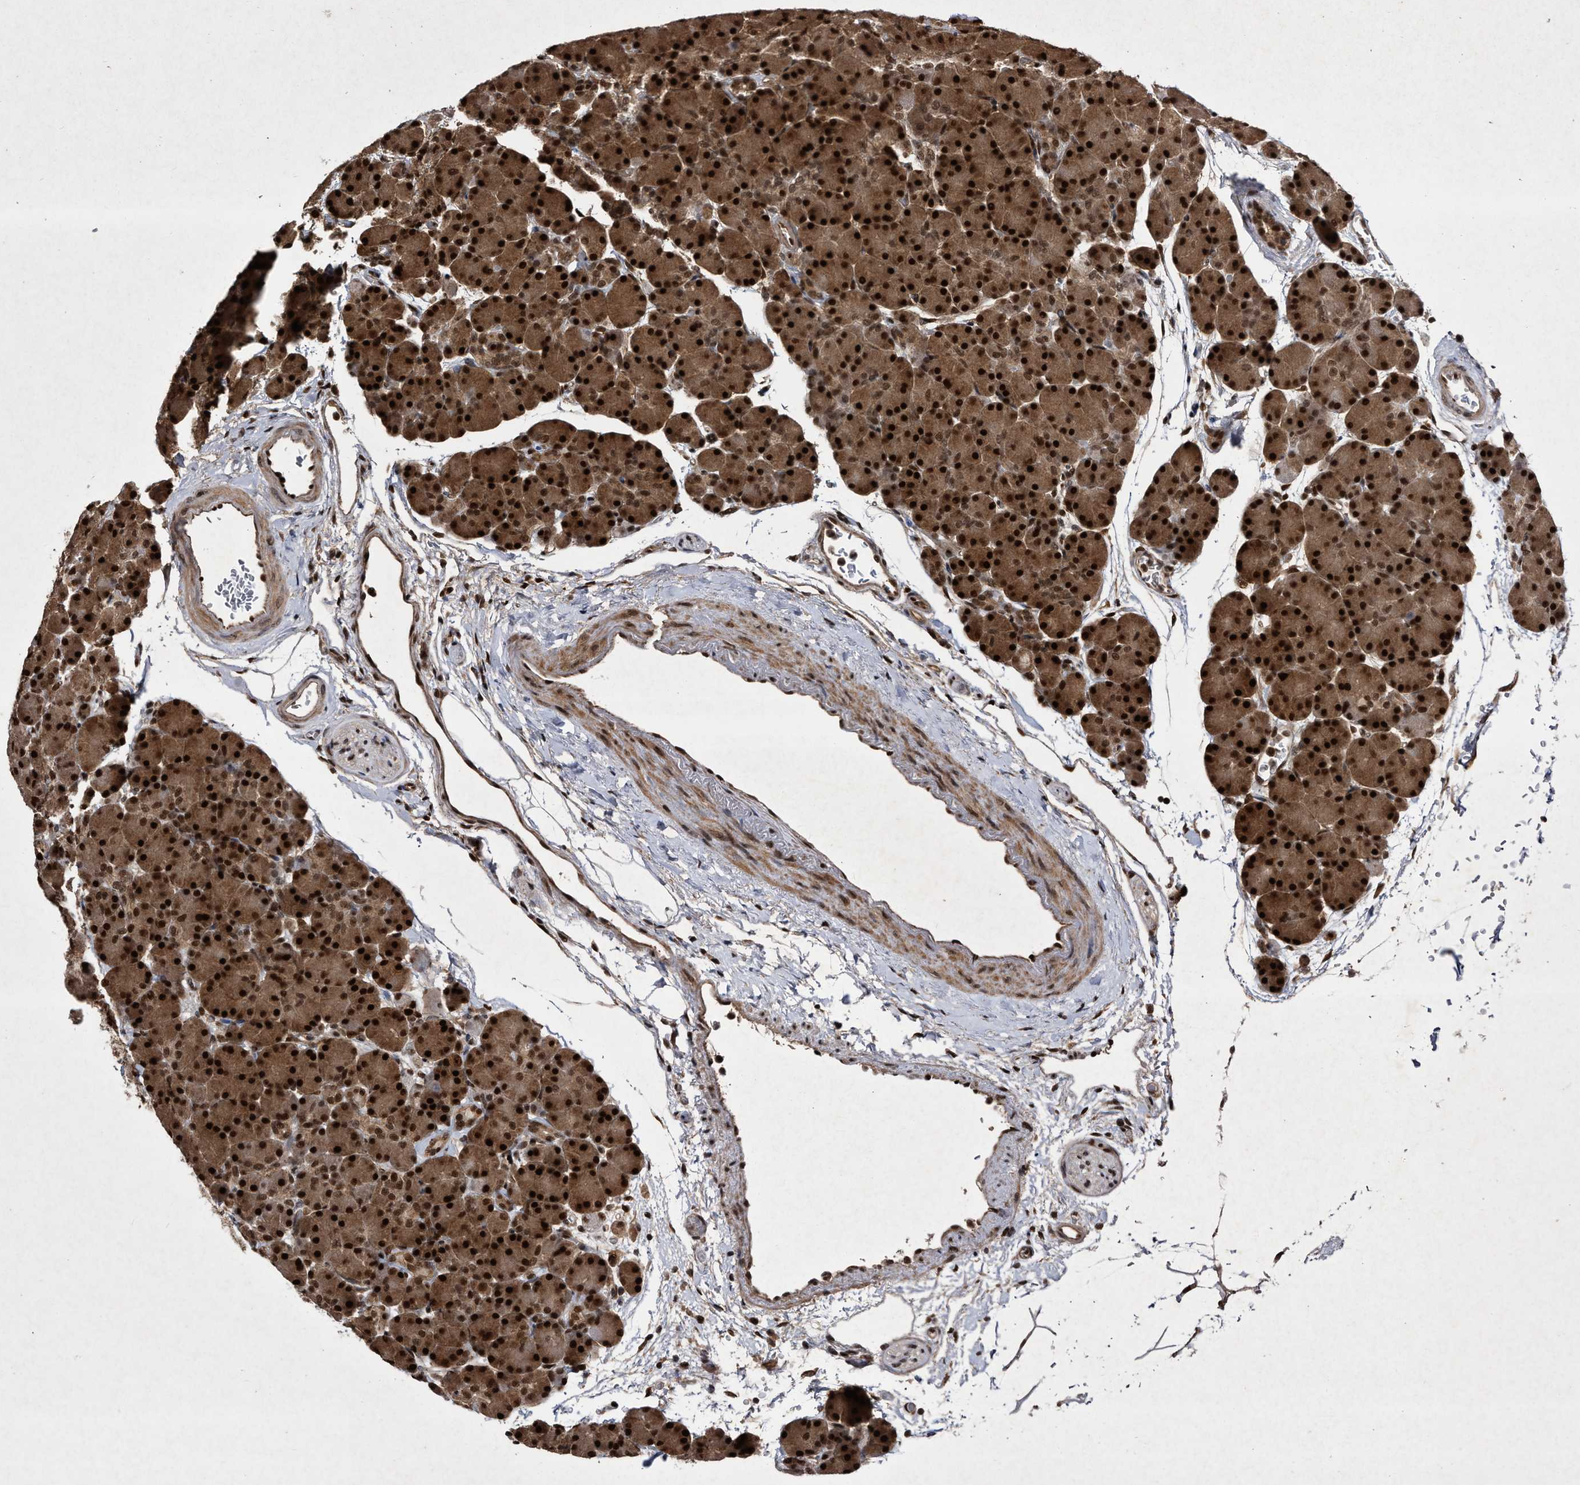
{"staining": {"intensity": "strong", "quantity": ">75%", "location": "cytoplasmic/membranous,nuclear"}, "tissue": "pancreas", "cell_type": "Exocrine glandular cells", "image_type": "normal", "snomed": [{"axis": "morphology", "description": "Normal tissue, NOS"}, {"axis": "topography", "description": "Pancreas"}], "caption": "IHC (DAB) staining of unremarkable pancreas exhibits strong cytoplasmic/membranous,nuclear protein staining in about >75% of exocrine glandular cells. (IHC, brightfield microscopy, high magnification).", "gene": "RAD23B", "patient": {"sex": "female", "age": 43}}